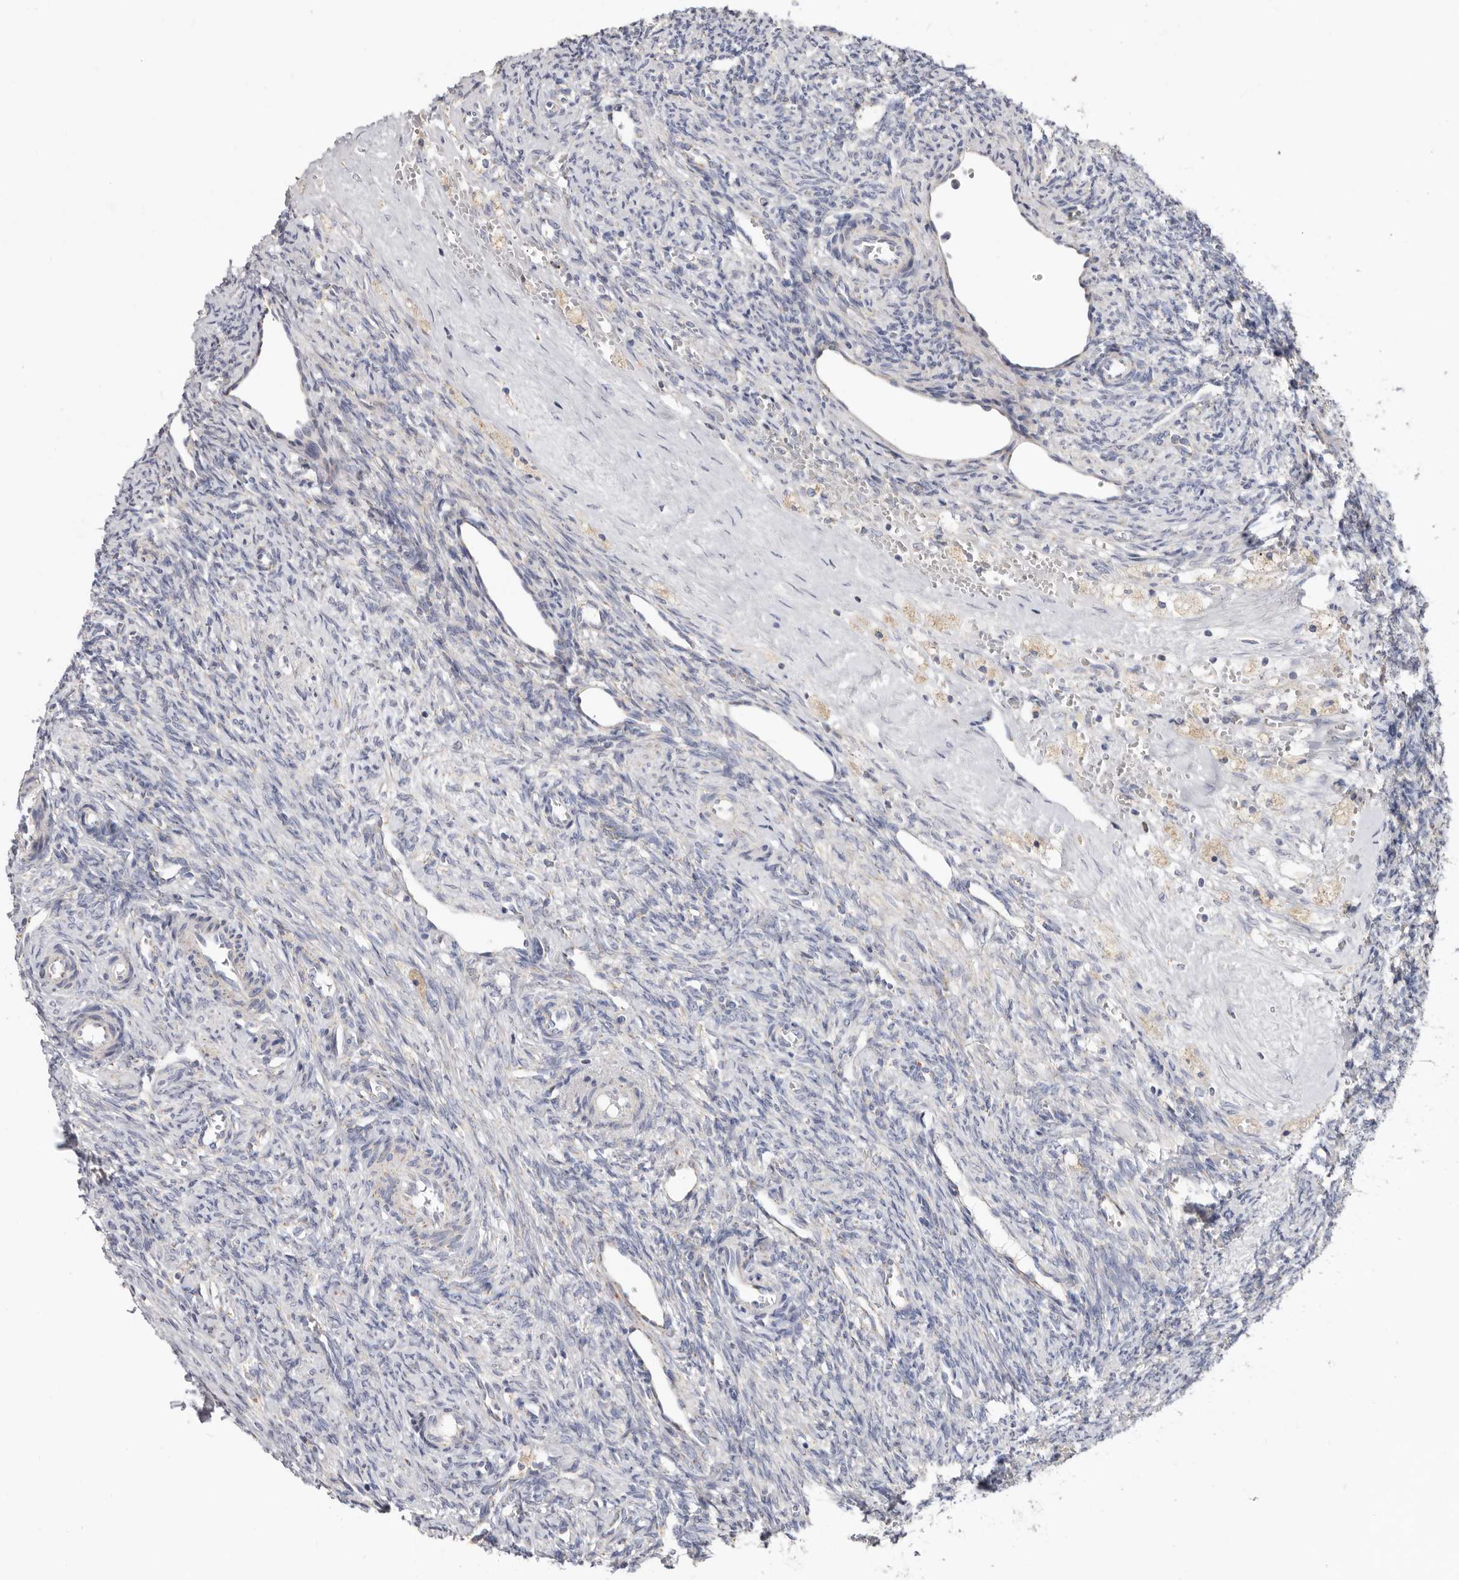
{"staining": {"intensity": "strong", "quantity": ">75%", "location": "cytoplasmic/membranous"}, "tissue": "ovary", "cell_type": "Follicle cells", "image_type": "normal", "snomed": [{"axis": "morphology", "description": "Normal tissue, NOS"}, {"axis": "topography", "description": "Ovary"}], "caption": "Immunohistochemistry (IHC) image of unremarkable ovary: ovary stained using immunohistochemistry exhibits high levels of strong protein expression localized specifically in the cytoplasmic/membranous of follicle cells, appearing as a cytoplasmic/membranous brown color.", "gene": "RSPO2", "patient": {"sex": "female", "age": 41}}